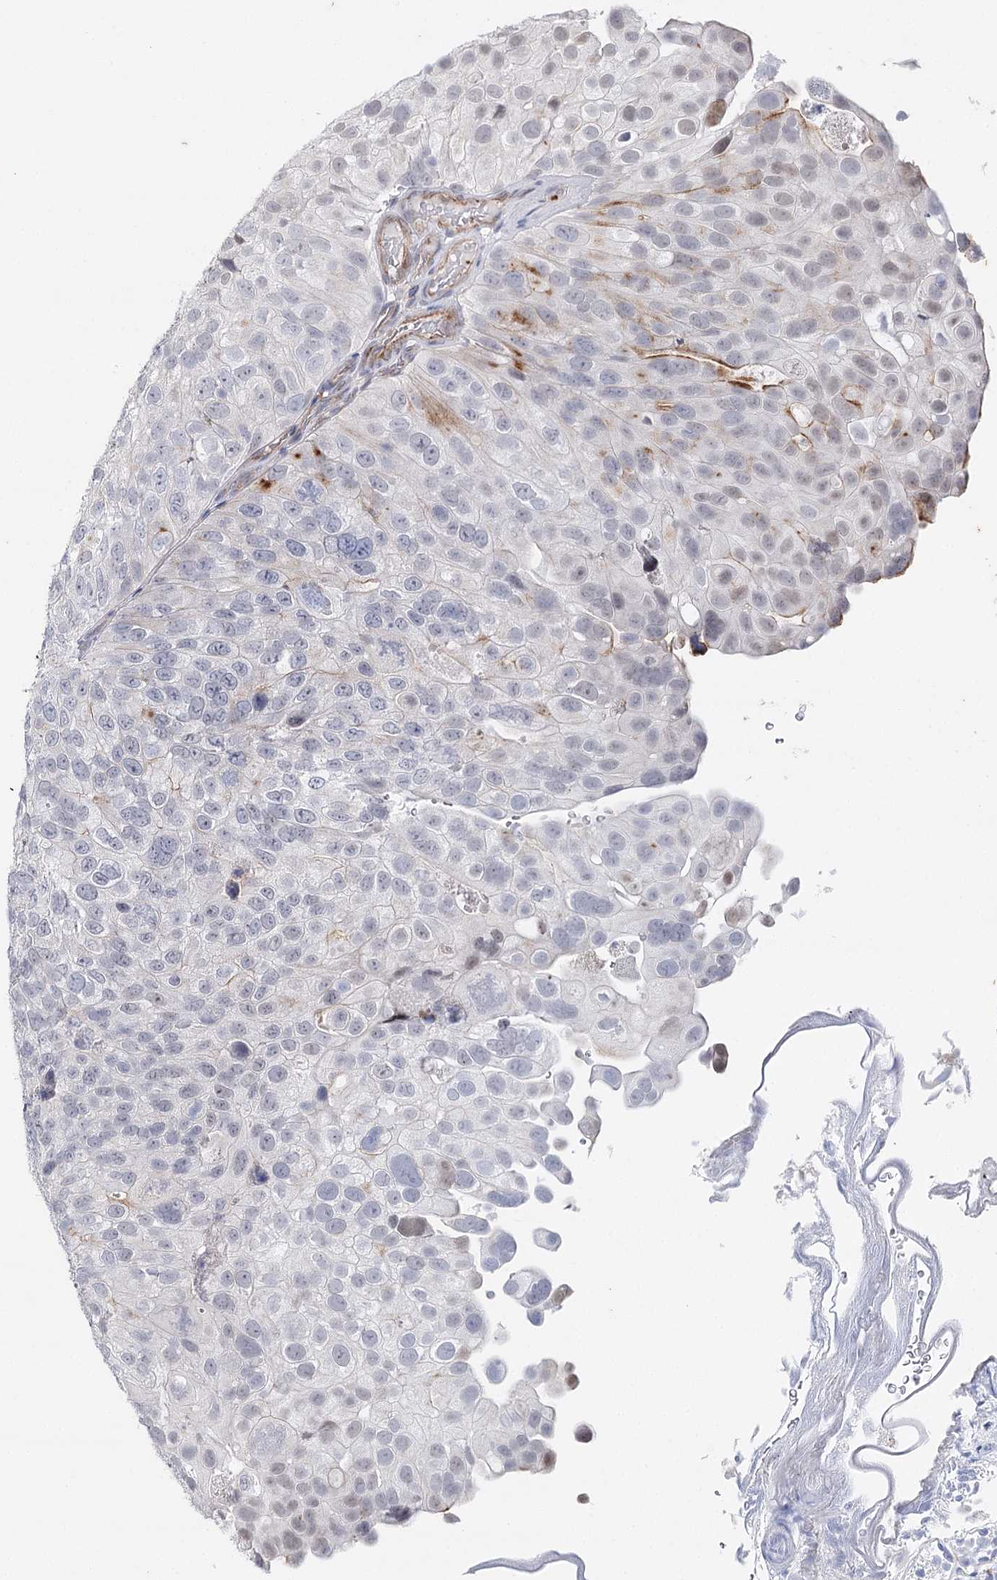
{"staining": {"intensity": "moderate", "quantity": "<25%", "location": "nuclear"}, "tissue": "urothelial cancer", "cell_type": "Tumor cells", "image_type": "cancer", "snomed": [{"axis": "morphology", "description": "Urothelial carcinoma, Low grade"}, {"axis": "topography", "description": "Urinary bladder"}], "caption": "A brown stain labels moderate nuclear staining of a protein in human urothelial cancer tumor cells. The staining is performed using DAB brown chromogen to label protein expression. The nuclei are counter-stained blue using hematoxylin.", "gene": "AGXT2", "patient": {"sex": "male", "age": 78}}